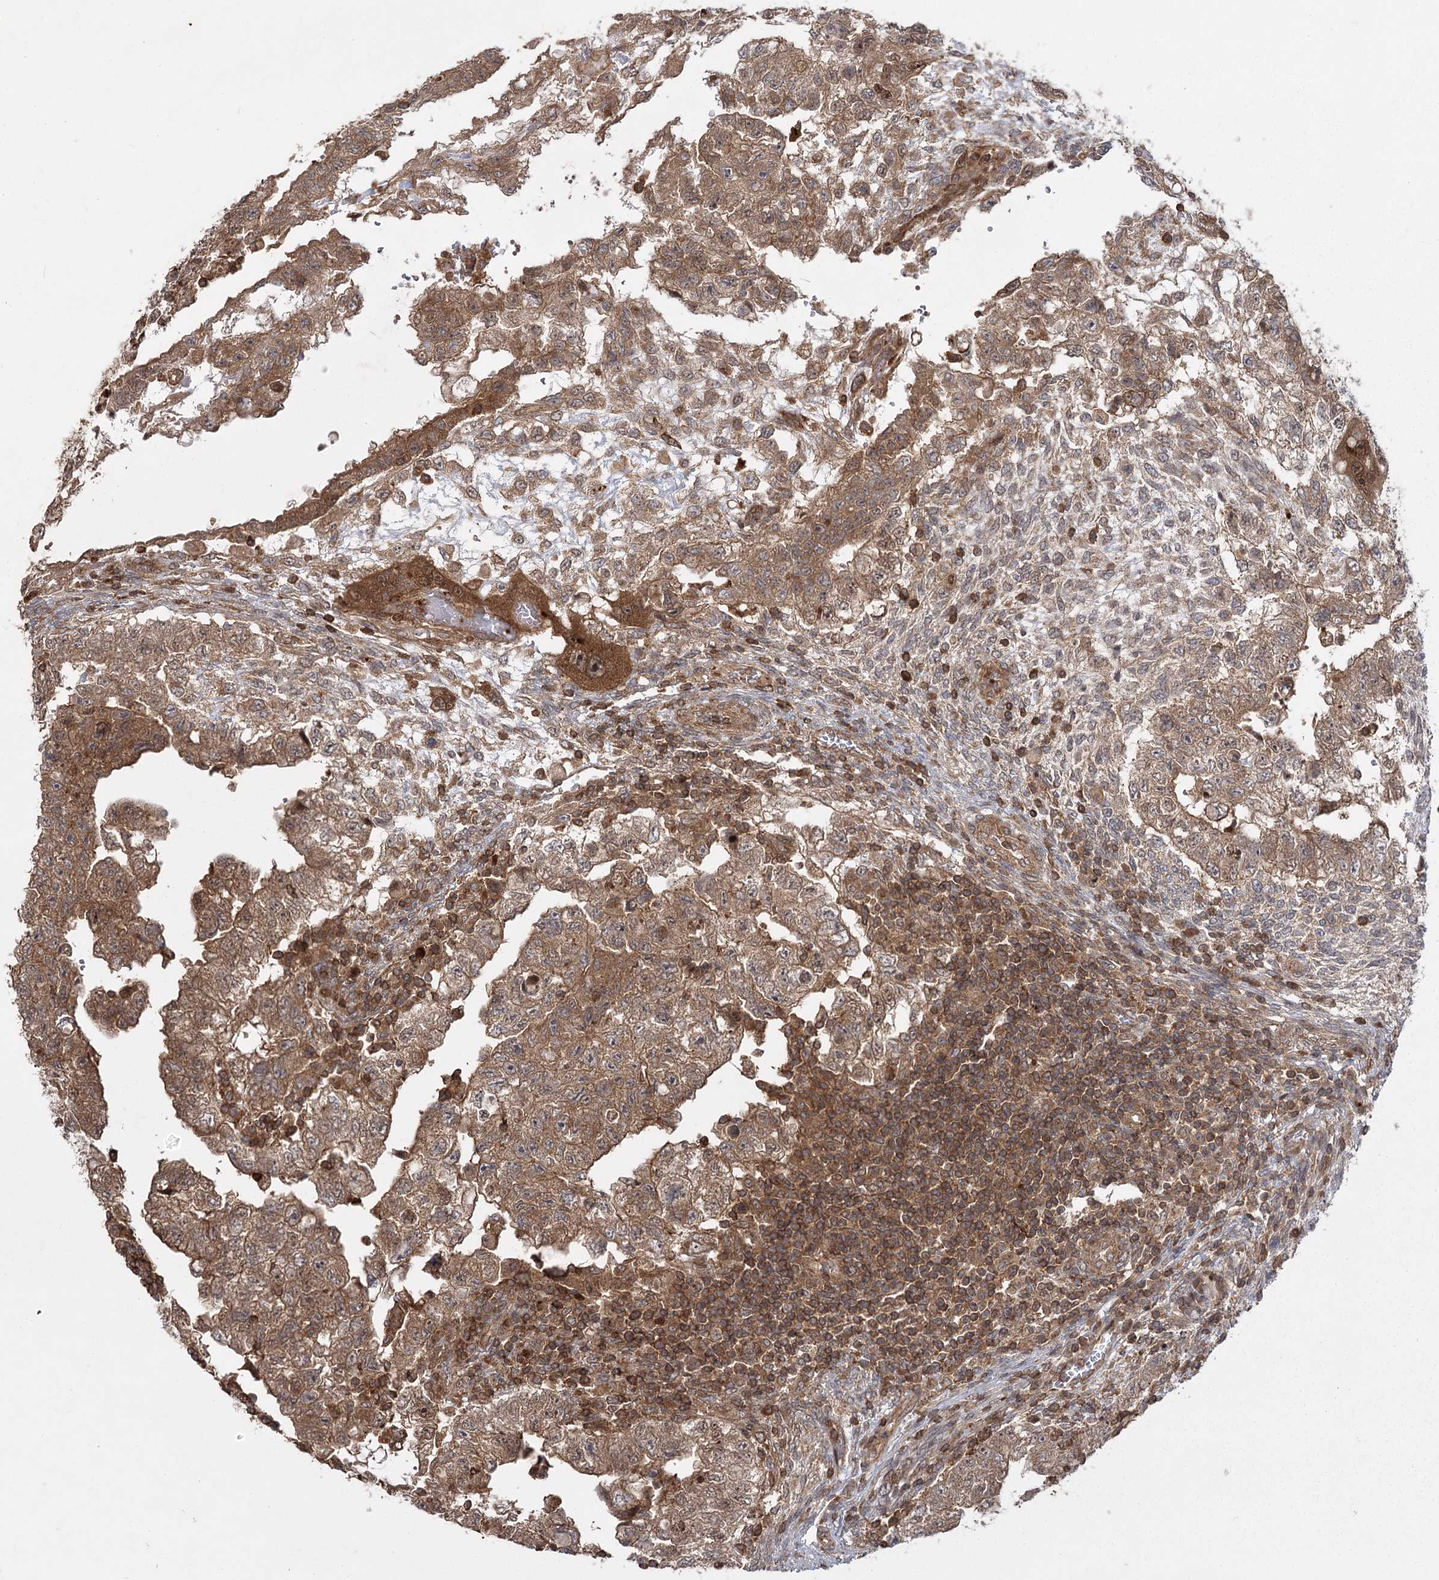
{"staining": {"intensity": "moderate", "quantity": ">75%", "location": "cytoplasmic/membranous"}, "tissue": "testis cancer", "cell_type": "Tumor cells", "image_type": "cancer", "snomed": [{"axis": "morphology", "description": "Carcinoma, Embryonal, NOS"}, {"axis": "topography", "description": "Testis"}], "caption": "Tumor cells display medium levels of moderate cytoplasmic/membranous staining in approximately >75% of cells in human embryonal carcinoma (testis).", "gene": "MDFIC", "patient": {"sex": "male", "age": 36}}